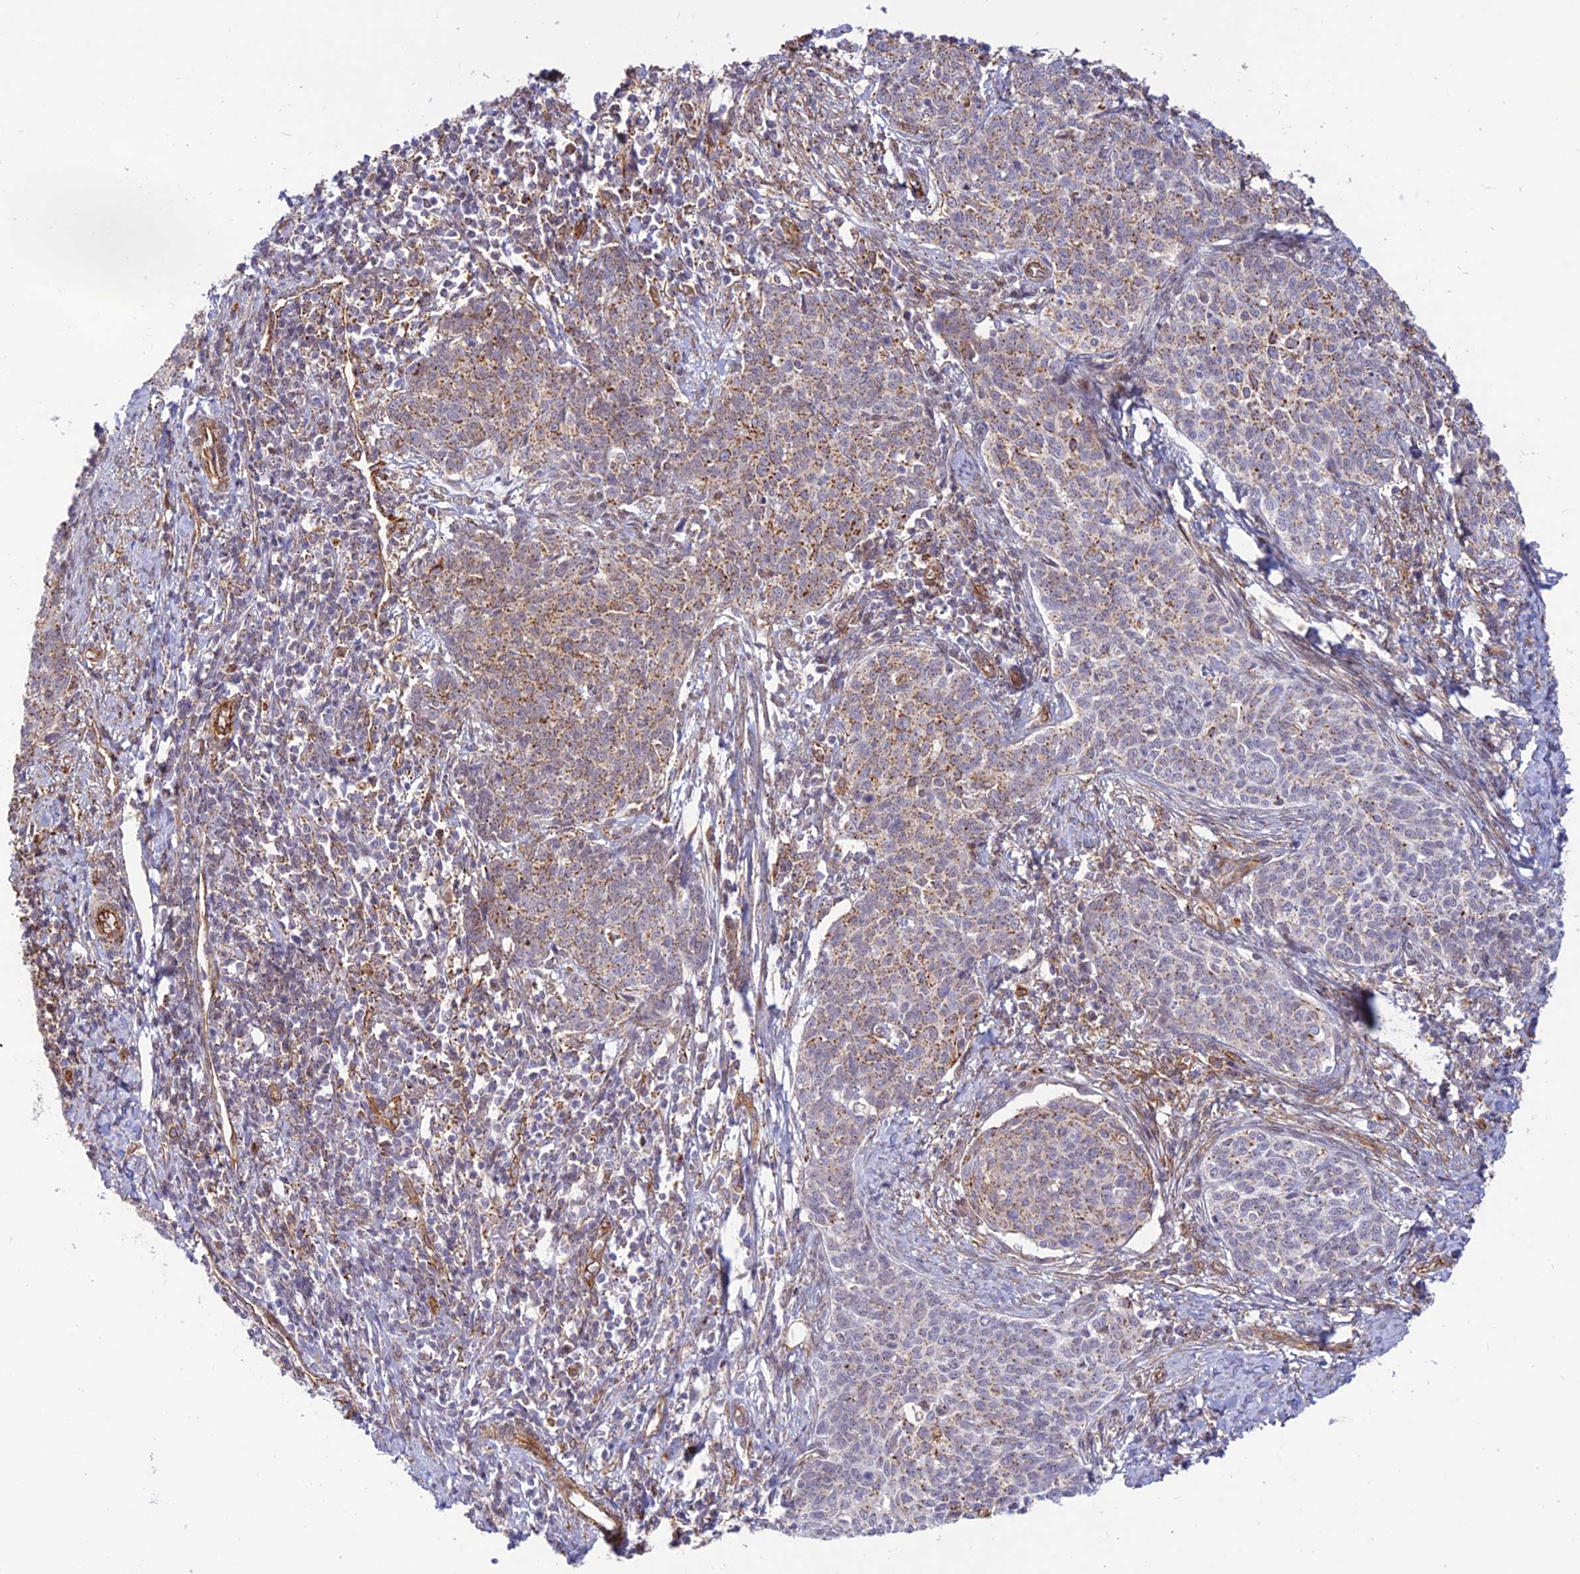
{"staining": {"intensity": "moderate", "quantity": "25%-75%", "location": "cytoplasmic/membranous"}, "tissue": "cervical cancer", "cell_type": "Tumor cells", "image_type": "cancer", "snomed": [{"axis": "morphology", "description": "Squamous cell carcinoma, NOS"}, {"axis": "topography", "description": "Cervix"}], "caption": "Brown immunohistochemical staining in squamous cell carcinoma (cervical) displays moderate cytoplasmic/membranous positivity in about 25%-75% of tumor cells. (DAB (3,3'-diaminobenzidine) IHC, brown staining for protein, blue staining for nuclei).", "gene": "SAPCD2", "patient": {"sex": "female", "age": 39}}